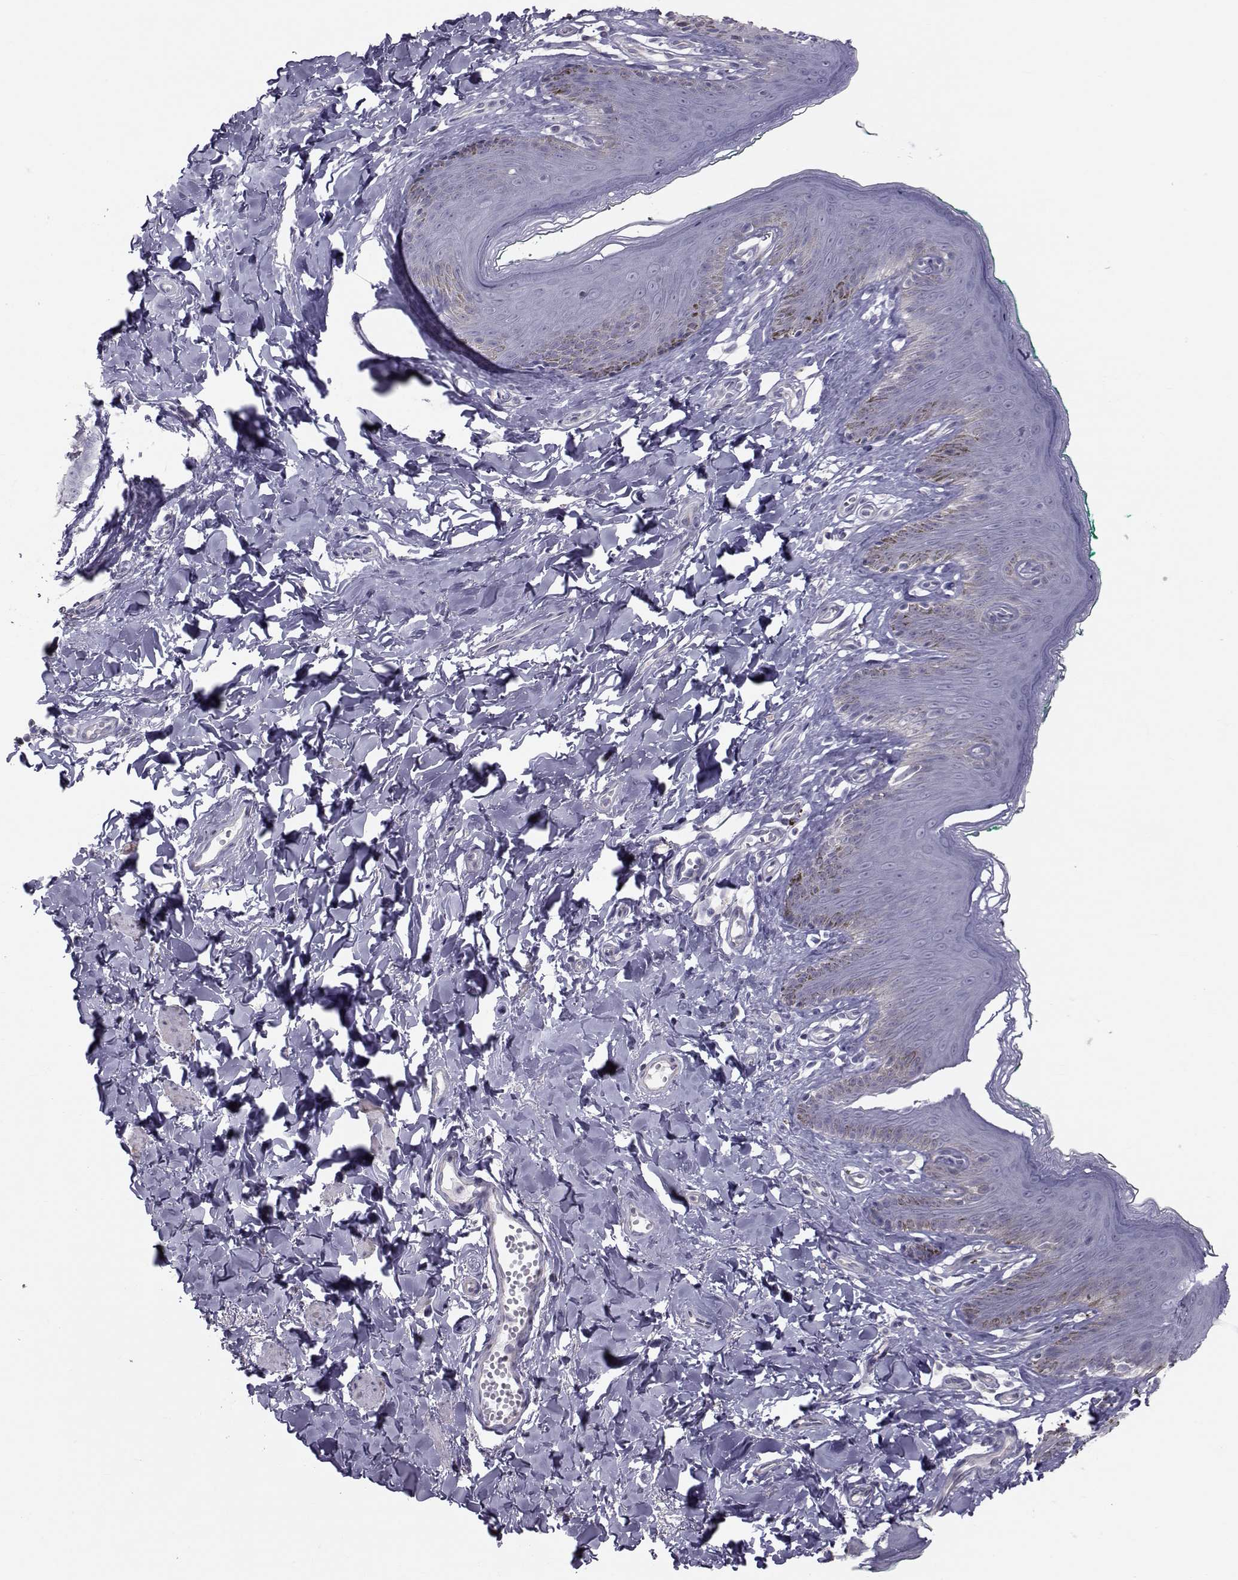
{"staining": {"intensity": "negative", "quantity": "none", "location": "none"}, "tissue": "skin", "cell_type": "Epidermal cells", "image_type": "normal", "snomed": [{"axis": "morphology", "description": "Normal tissue, NOS"}, {"axis": "topography", "description": "Vulva"}], "caption": "DAB immunohistochemical staining of unremarkable skin exhibits no significant expression in epidermal cells.", "gene": "GARIN3", "patient": {"sex": "female", "age": 66}}